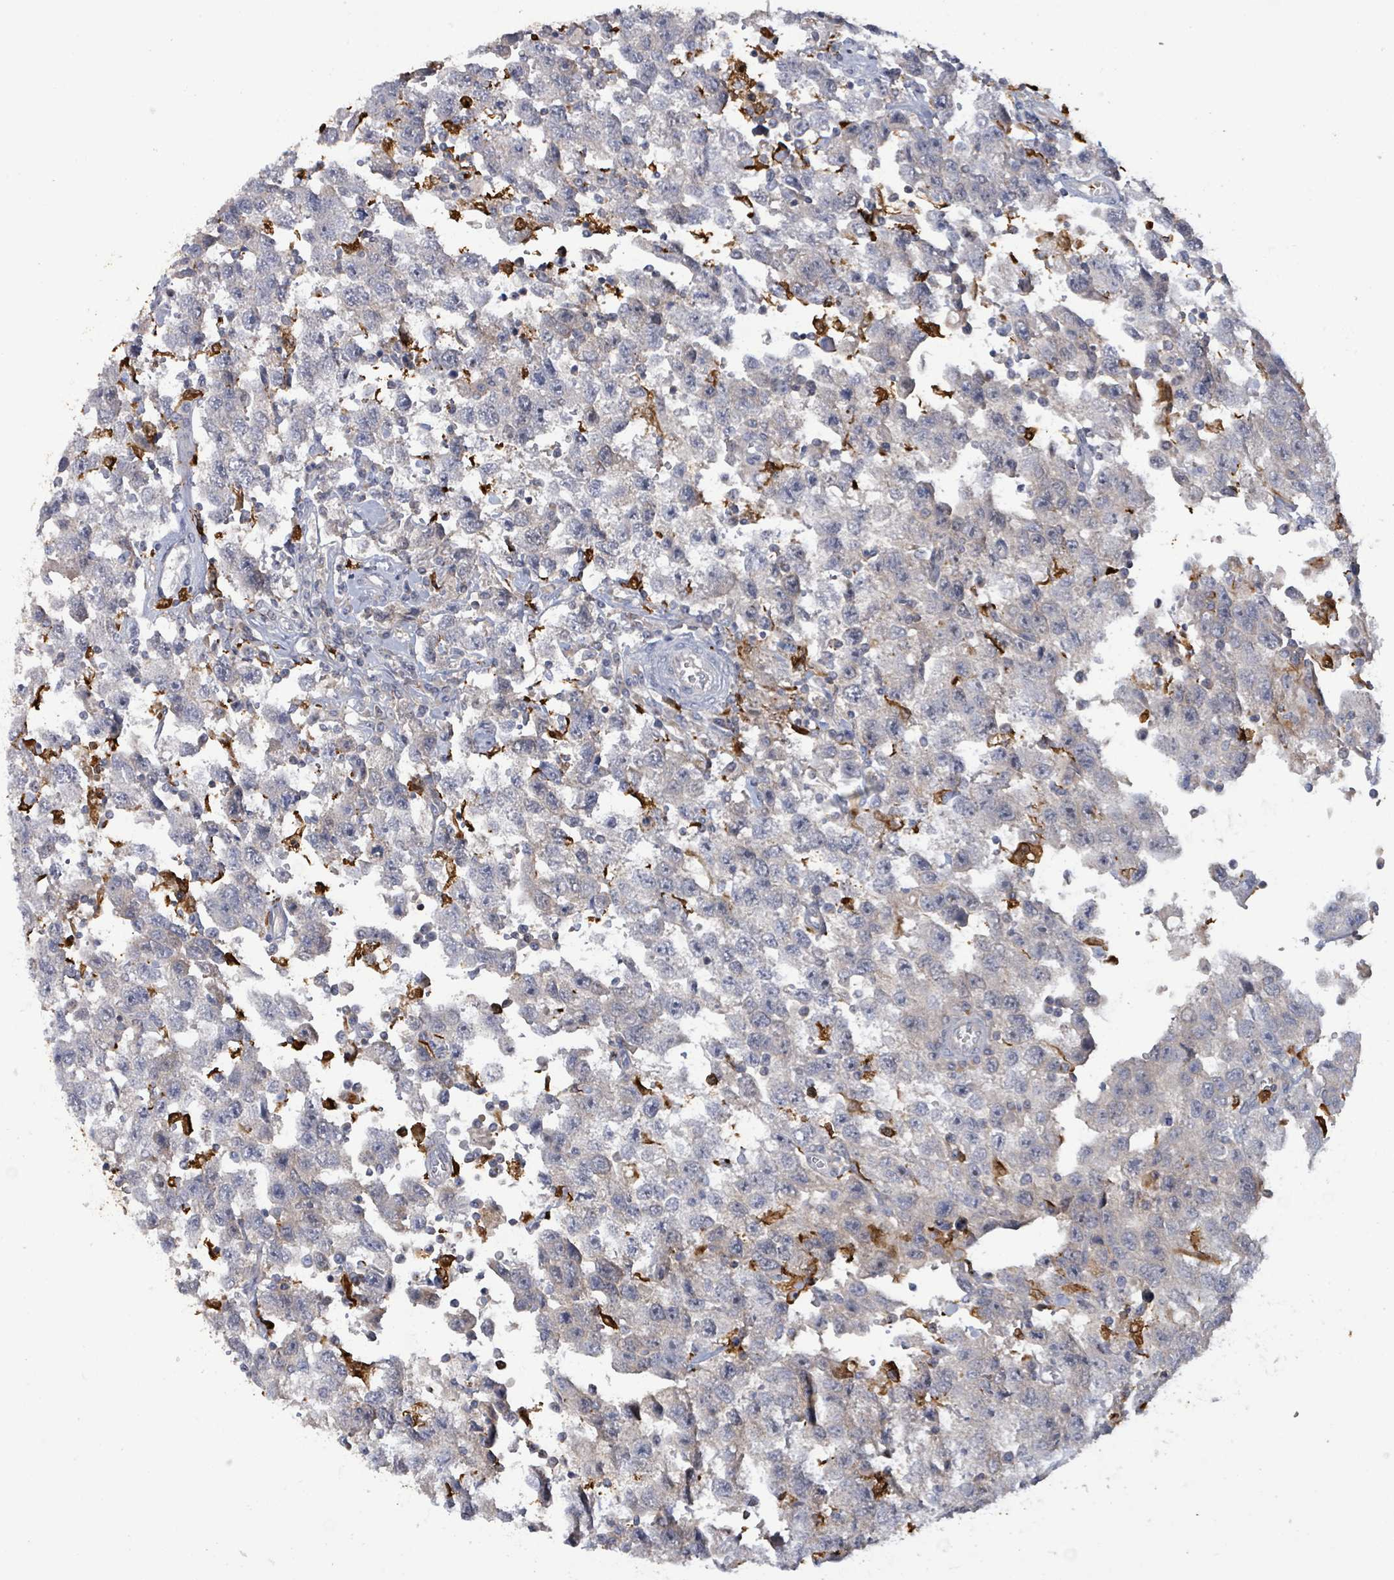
{"staining": {"intensity": "negative", "quantity": "none", "location": "none"}, "tissue": "testis cancer", "cell_type": "Tumor cells", "image_type": "cancer", "snomed": [{"axis": "morphology", "description": "Seminoma, NOS"}, {"axis": "topography", "description": "Testis"}], "caption": "Image shows no protein positivity in tumor cells of seminoma (testis) tissue. Brightfield microscopy of immunohistochemistry (IHC) stained with DAB (brown) and hematoxylin (blue), captured at high magnification.", "gene": "FAM210A", "patient": {"sex": "male", "age": 41}}